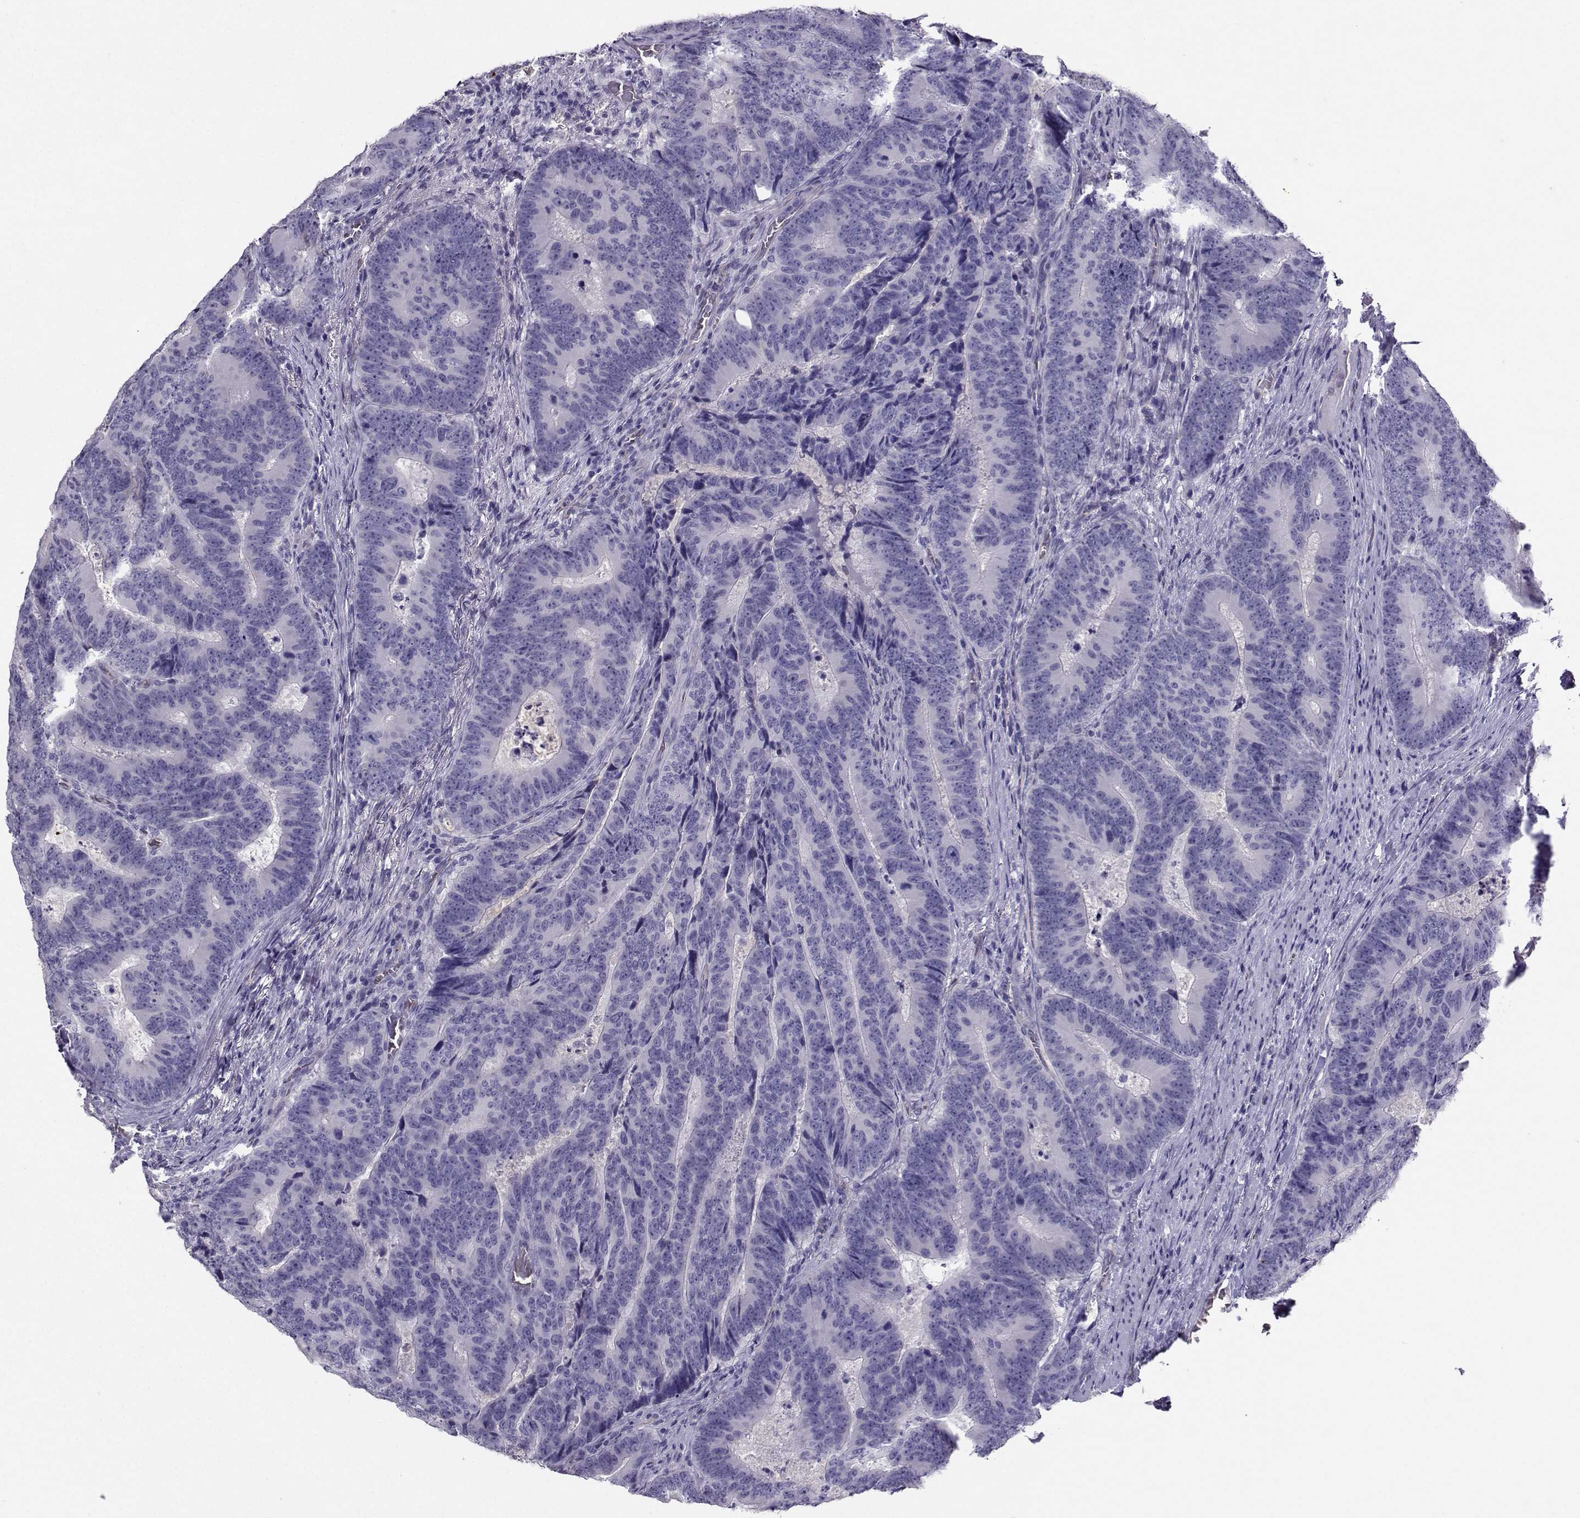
{"staining": {"intensity": "negative", "quantity": "none", "location": "none"}, "tissue": "colorectal cancer", "cell_type": "Tumor cells", "image_type": "cancer", "snomed": [{"axis": "morphology", "description": "Adenocarcinoma, NOS"}, {"axis": "topography", "description": "Colon"}], "caption": "A photomicrograph of human colorectal cancer (adenocarcinoma) is negative for staining in tumor cells.", "gene": "CLUL1", "patient": {"sex": "female", "age": 82}}